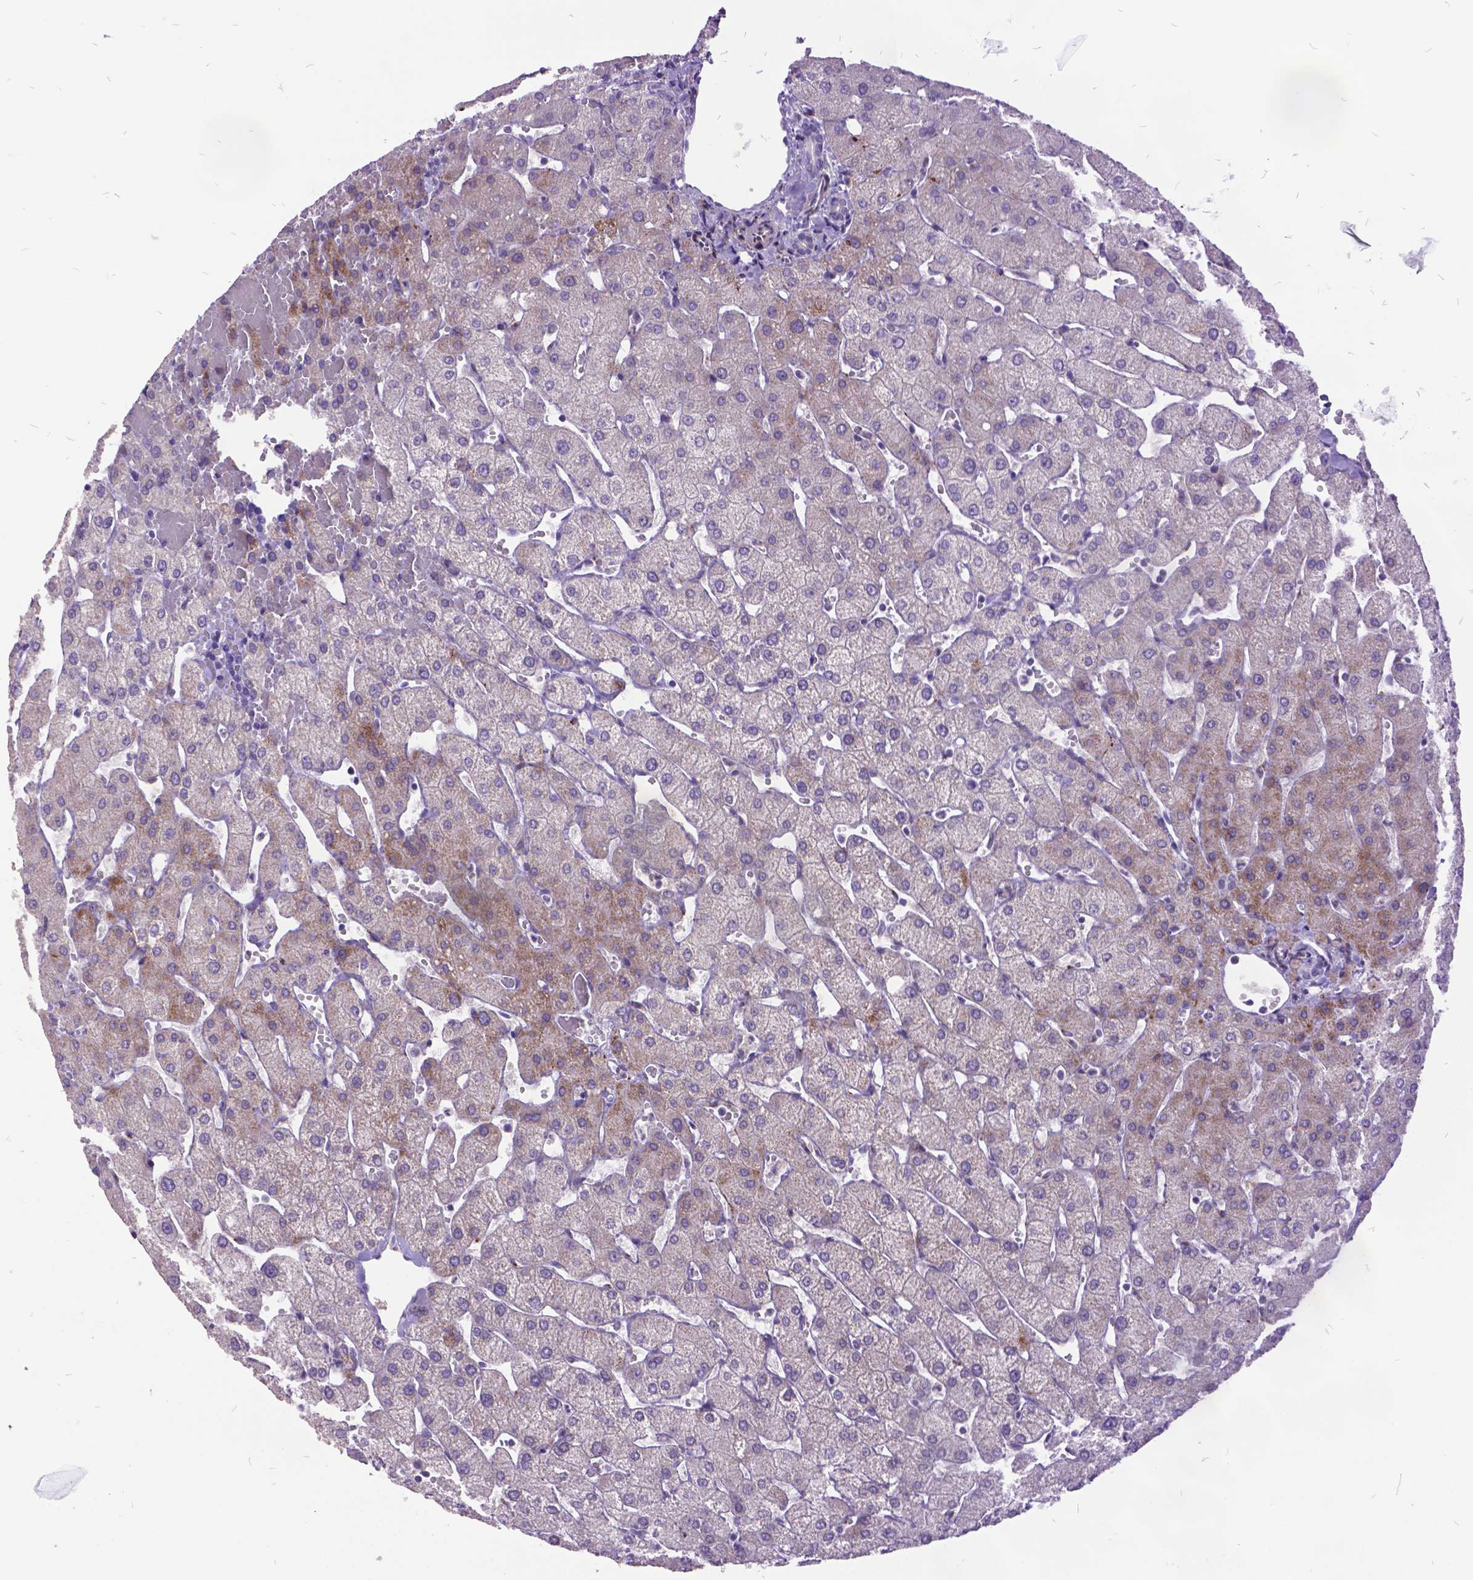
{"staining": {"intensity": "negative", "quantity": "none", "location": "none"}, "tissue": "liver", "cell_type": "Cholangiocytes", "image_type": "normal", "snomed": [{"axis": "morphology", "description": "Normal tissue, NOS"}, {"axis": "topography", "description": "Liver"}], "caption": "Cholangiocytes are negative for brown protein staining in unremarkable liver. Nuclei are stained in blue.", "gene": "ITGB6", "patient": {"sex": "female", "age": 54}}